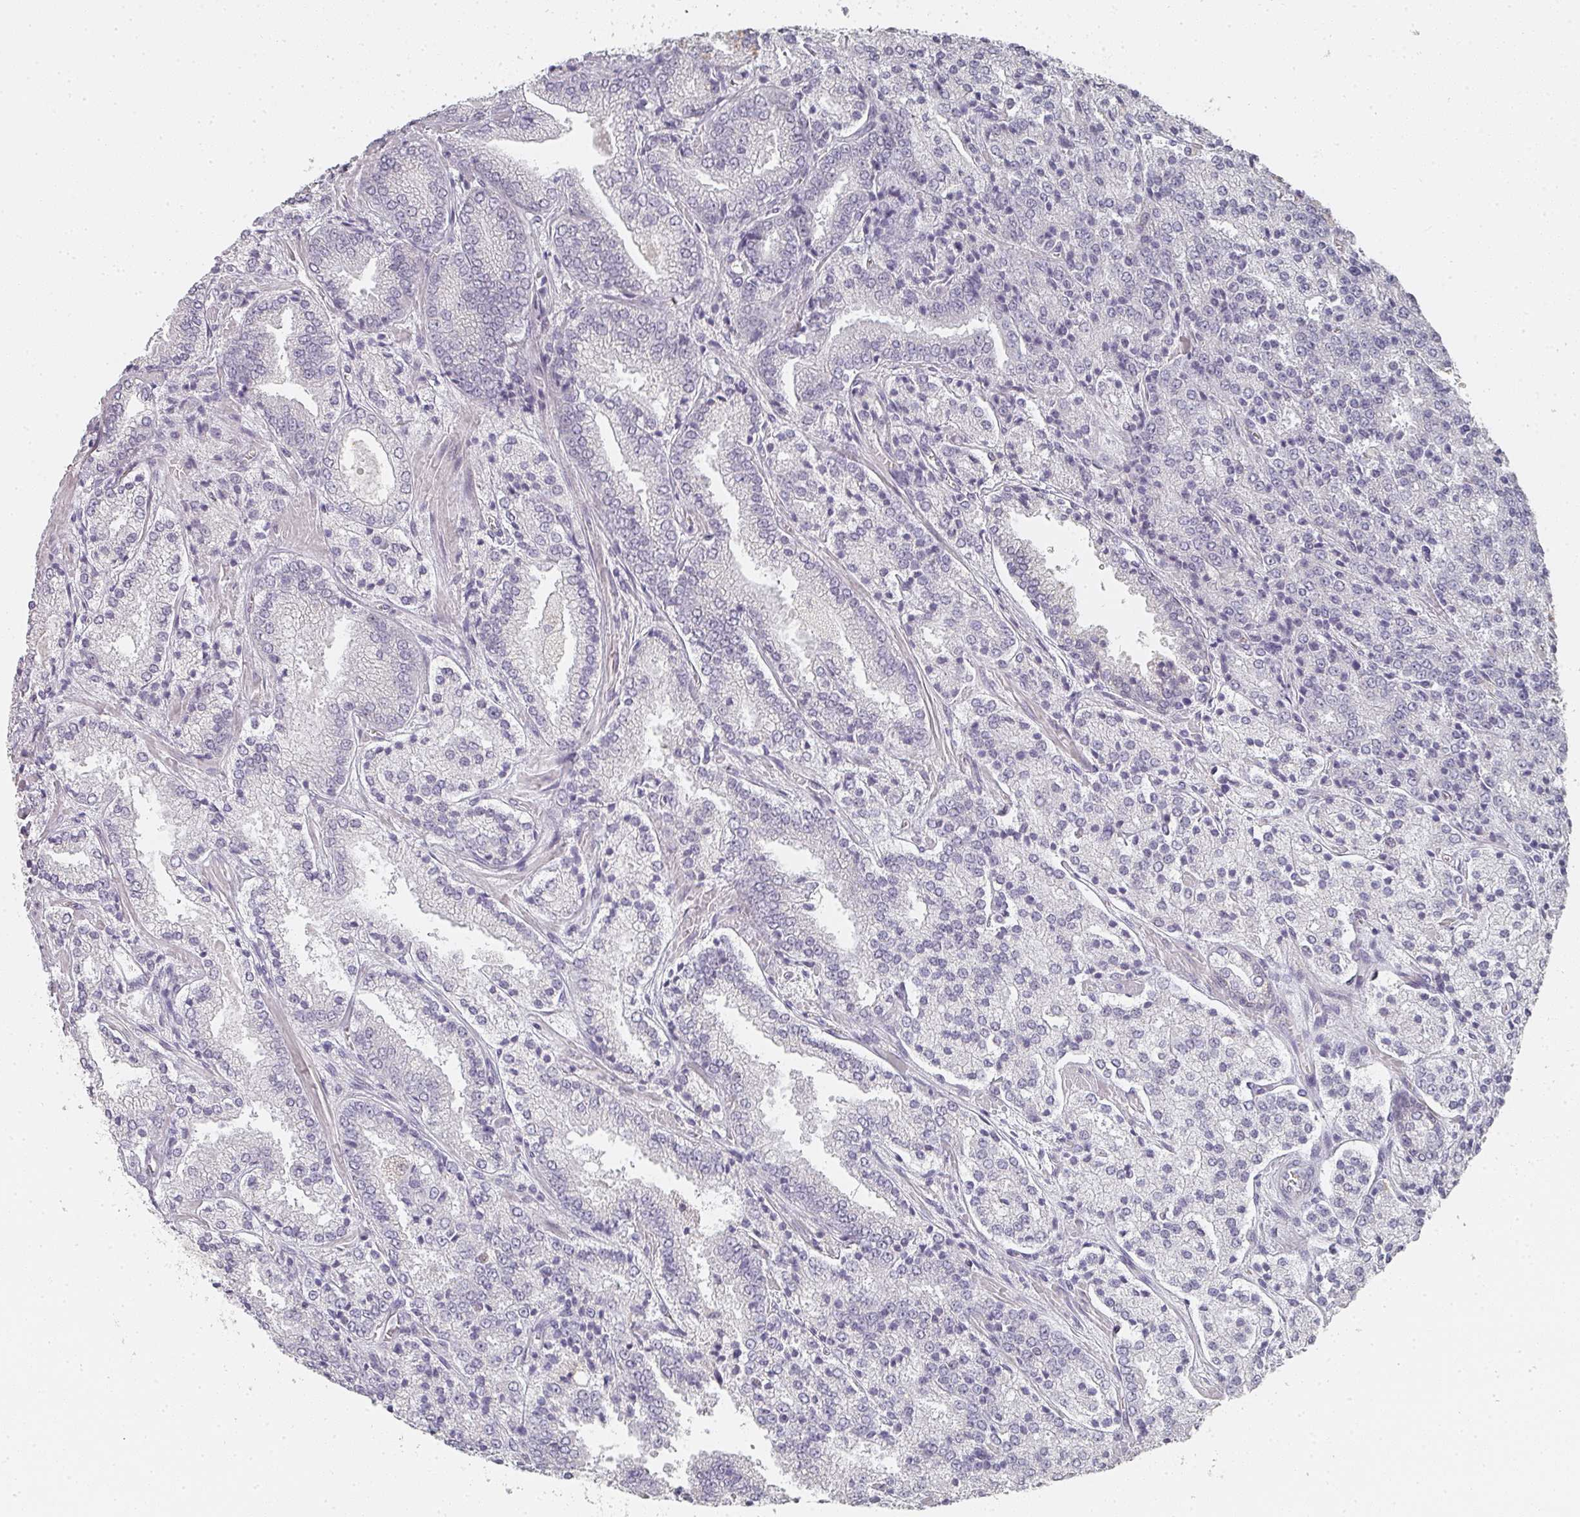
{"staining": {"intensity": "negative", "quantity": "none", "location": "none"}, "tissue": "prostate cancer", "cell_type": "Tumor cells", "image_type": "cancer", "snomed": [{"axis": "morphology", "description": "Adenocarcinoma, High grade"}, {"axis": "topography", "description": "Prostate"}], "caption": "The histopathology image exhibits no significant expression in tumor cells of adenocarcinoma (high-grade) (prostate). The staining was performed using DAB (3,3'-diaminobenzidine) to visualize the protein expression in brown, while the nuclei were stained in blue with hematoxylin (Magnification: 20x).", "gene": "SHISA2", "patient": {"sex": "male", "age": 63}}